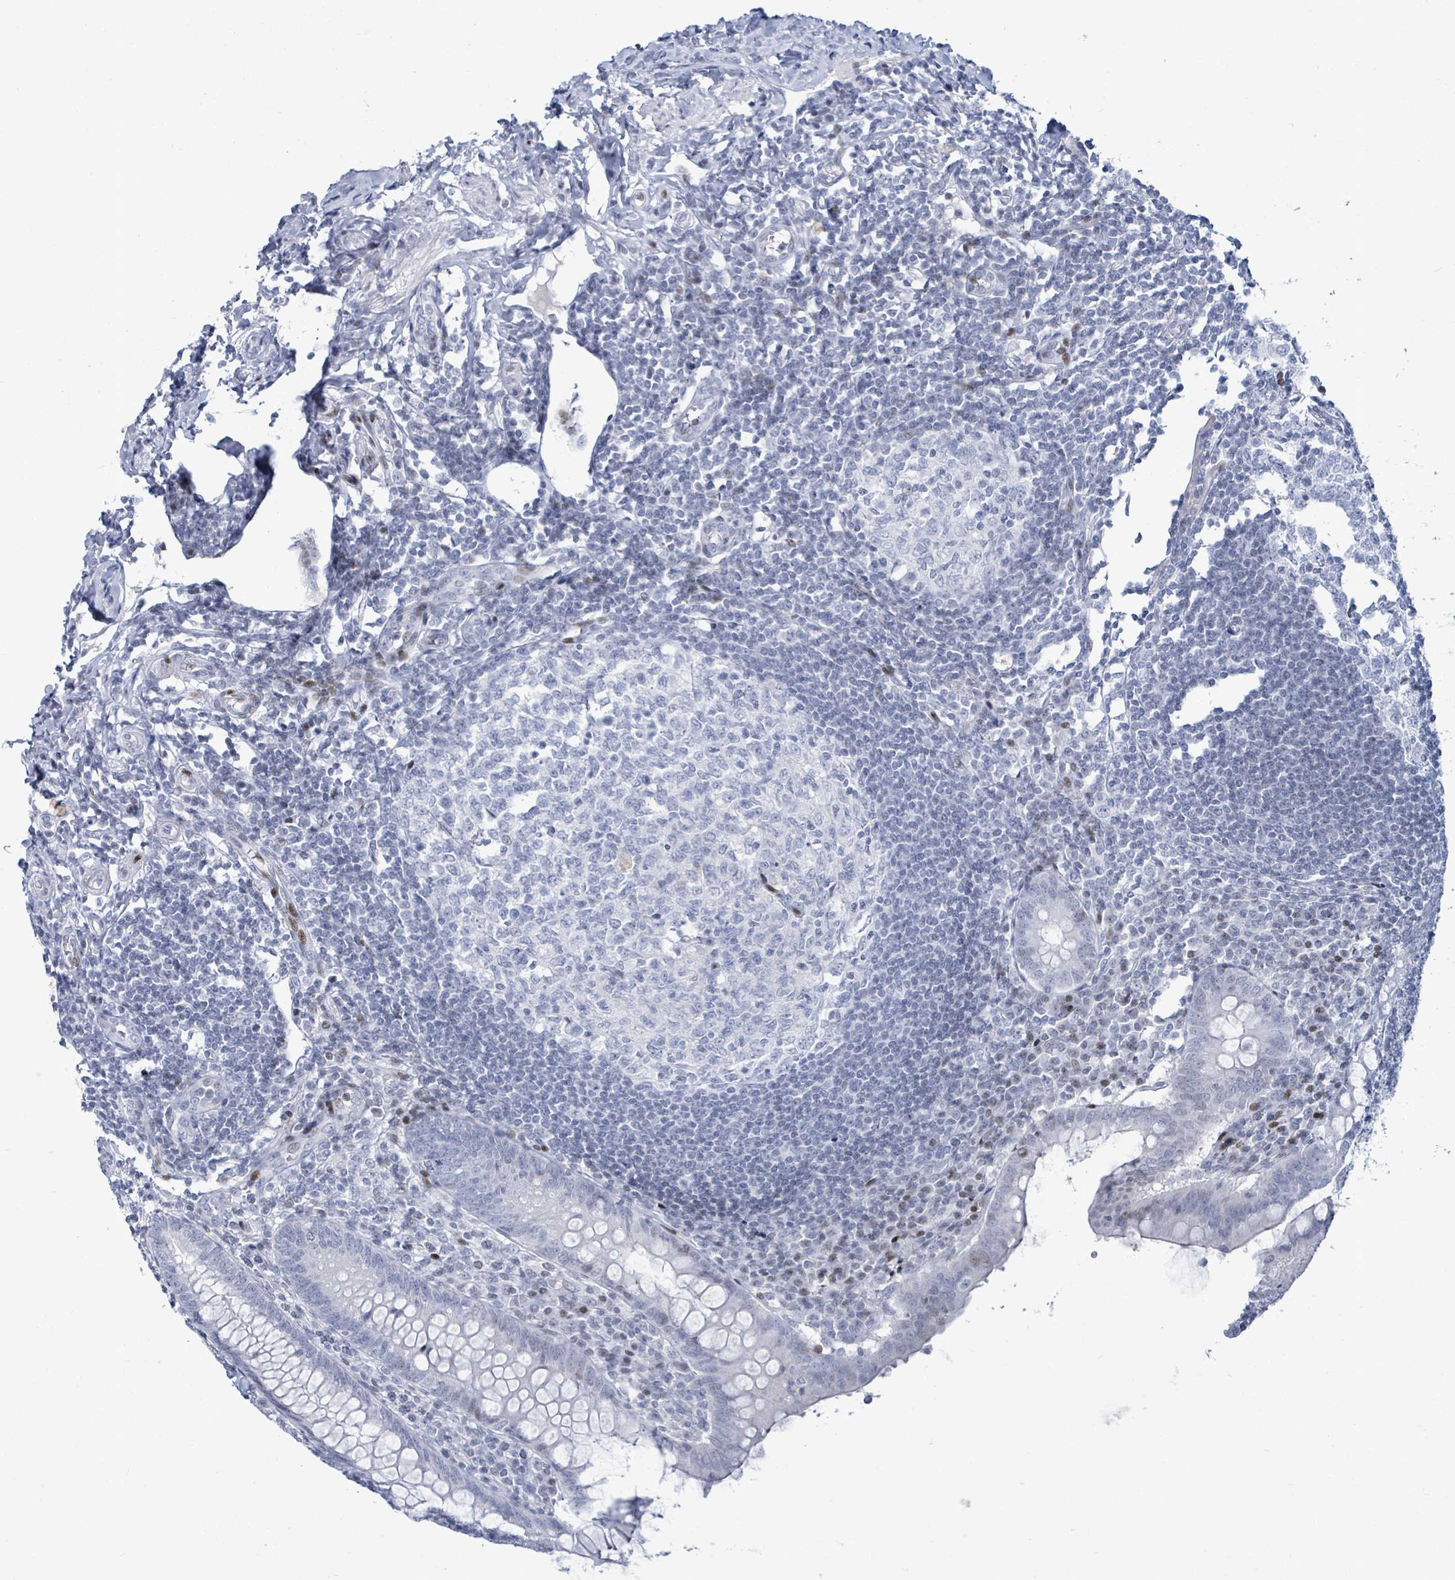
{"staining": {"intensity": "strong", "quantity": "<25%", "location": "nuclear"}, "tissue": "appendix", "cell_type": "Glandular cells", "image_type": "normal", "snomed": [{"axis": "morphology", "description": "Normal tissue, NOS"}, {"axis": "topography", "description": "Appendix"}], "caption": "This micrograph shows unremarkable appendix stained with IHC to label a protein in brown. The nuclear of glandular cells show strong positivity for the protein. Nuclei are counter-stained blue.", "gene": "MALL", "patient": {"sex": "female", "age": 33}}